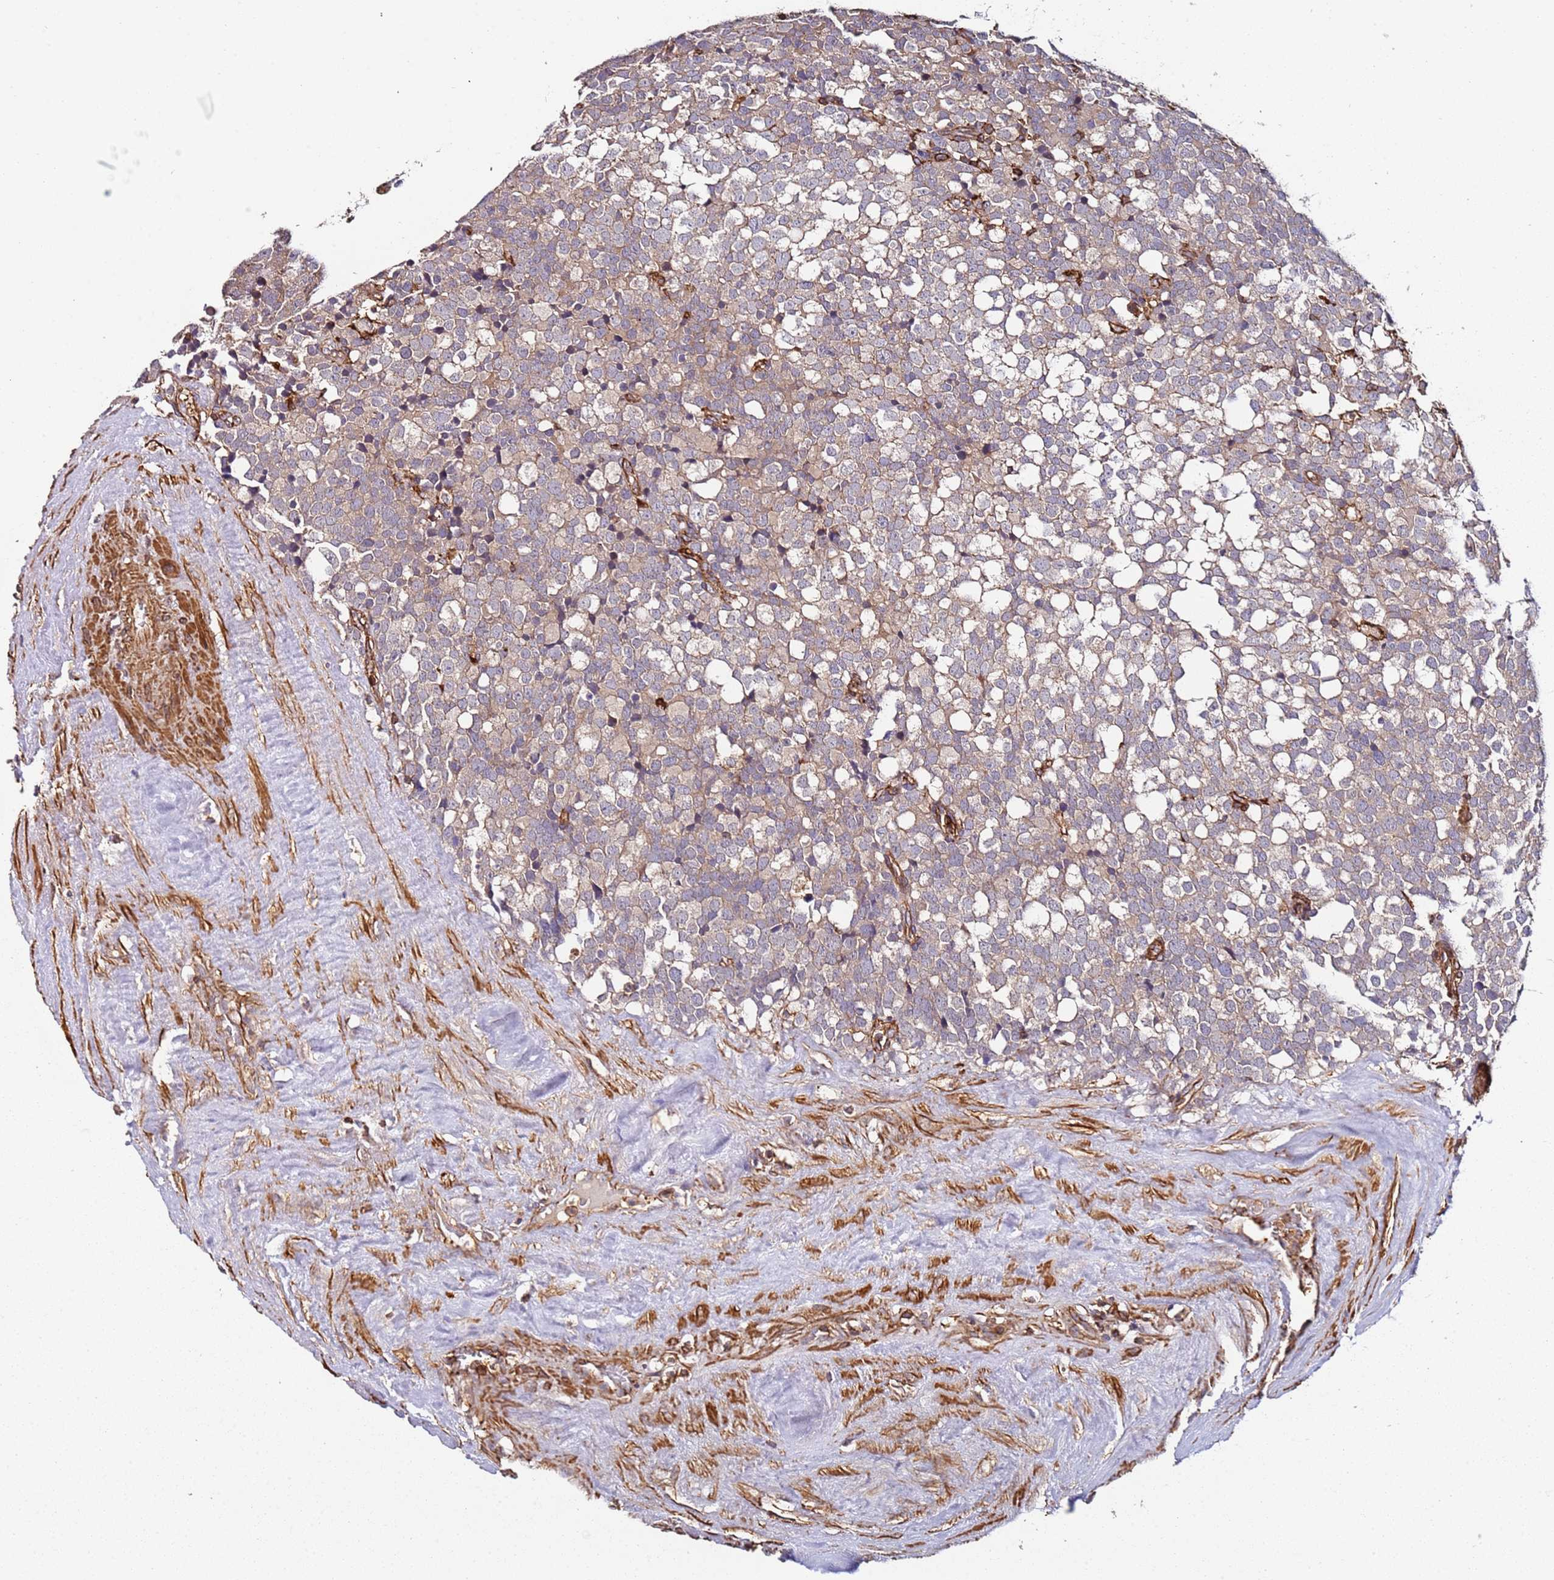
{"staining": {"intensity": "weak", "quantity": "<25%", "location": "cytoplasmic/membranous"}, "tissue": "testis cancer", "cell_type": "Tumor cells", "image_type": "cancer", "snomed": [{"axis": "morphology", "description": "Seminoma, NOS"}, {"axis": "topography", "description": "Testis"}], "caption": "Tumor cells show no significant expression in seminoma (testis). (Brightfield microscopy of DAB immunohistochemistry (IHC) at high magnification).", "gene": "CYP2U1", "patient": {"sex": "male", "age": 71}}